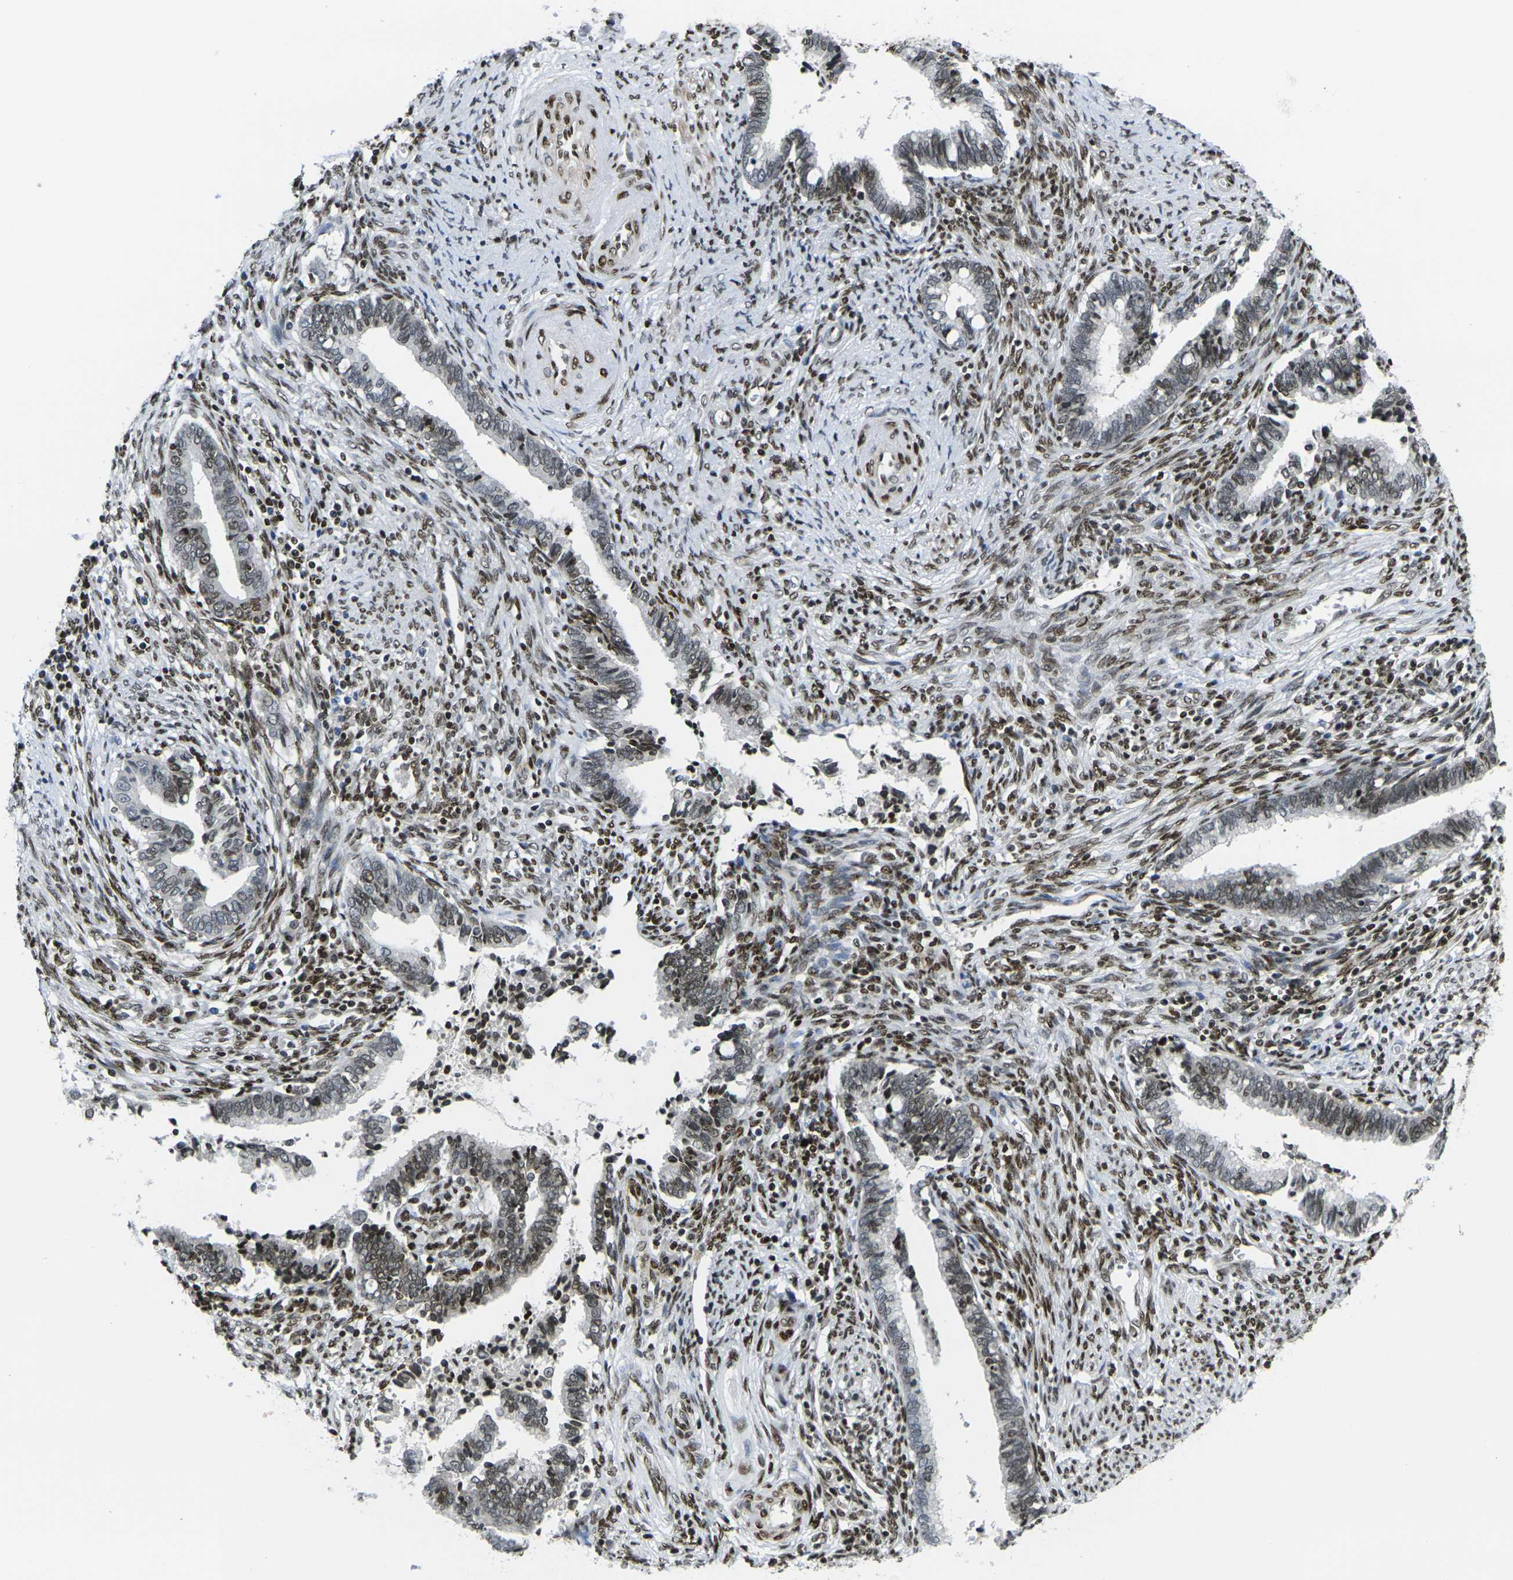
{"staining": {"intensity": "weak", "quantity": "25%-75%", "location": "nuclear"}, "tissue": "cervical cancer", "cell_type": "Tumor cells", "image_type": "cancer", "snomed": [{"axis": "morphology", "description": "Adenocarcinoma, NOS"}, {"axis": "topography", "description": "Cervix"}], "caption": "This is an image of immunohistochemistry staining of cervical cancer (adenocarcinoma), which shows weak expression in the nuclear of tumor cells.", "gene": "H1-10", "patient": {"sex": "female", "age": 44}}